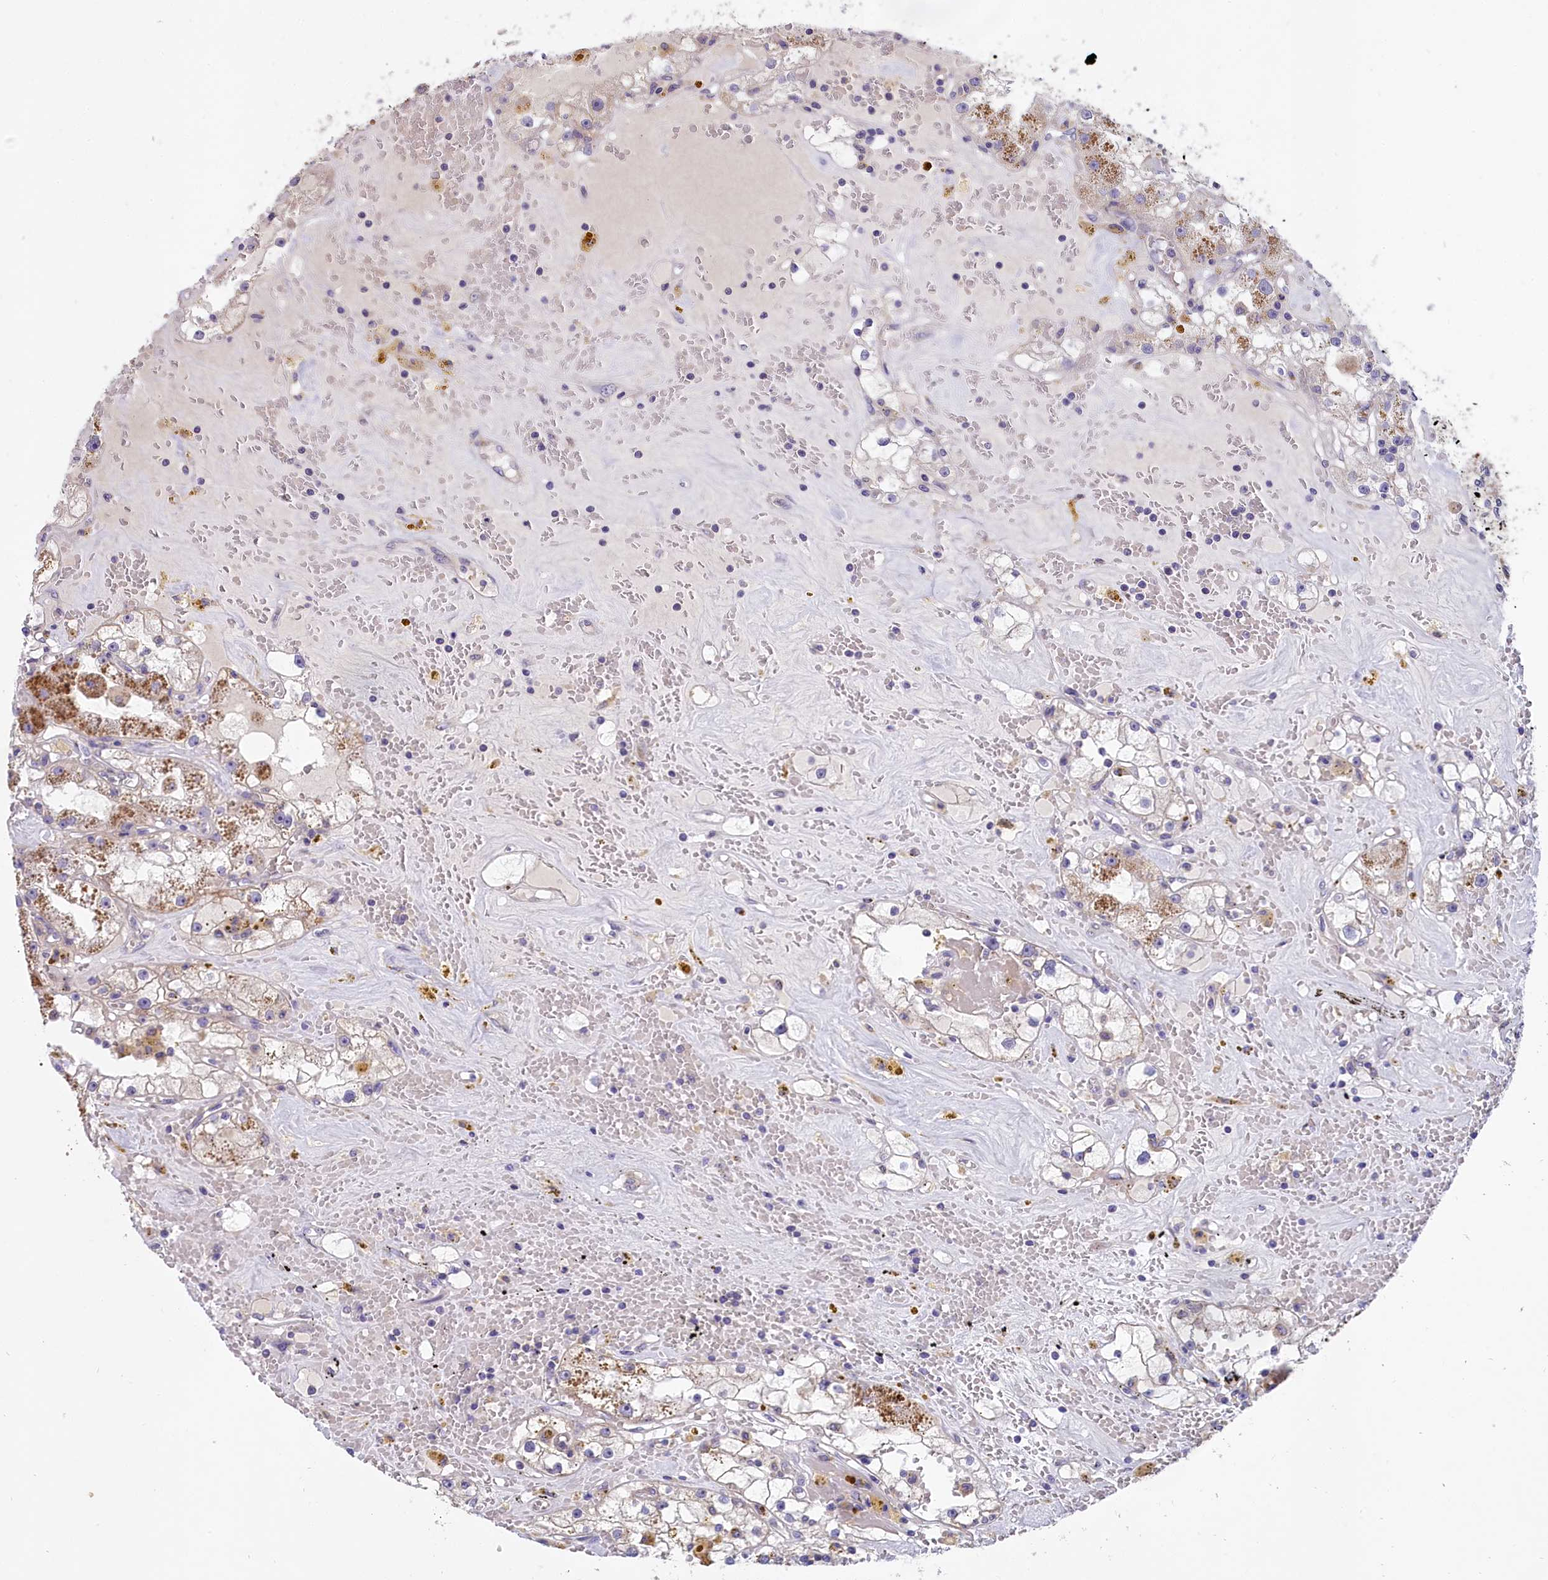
{"staining": {"intensity": "moderate", "quantity": "<25%", "location": "cytoplasmic/membranous"}, "tissue": "renal cancer", "cell_type": "Tumor cells", "image_type": "cancer", "snomed": [{"axis": "morphology", "description": "Adenocarcinoma, NOS"}, {"axis": "topography", "description": "Kidney"}], "caption": "Tumor cells show moderate cytoplasmic/membranous expression in approximately <25% of cells in renal cancer. Nuclei are stained in blue.", "gene": "MEMO1", "patient": {"sex": "male", "age": 56}}